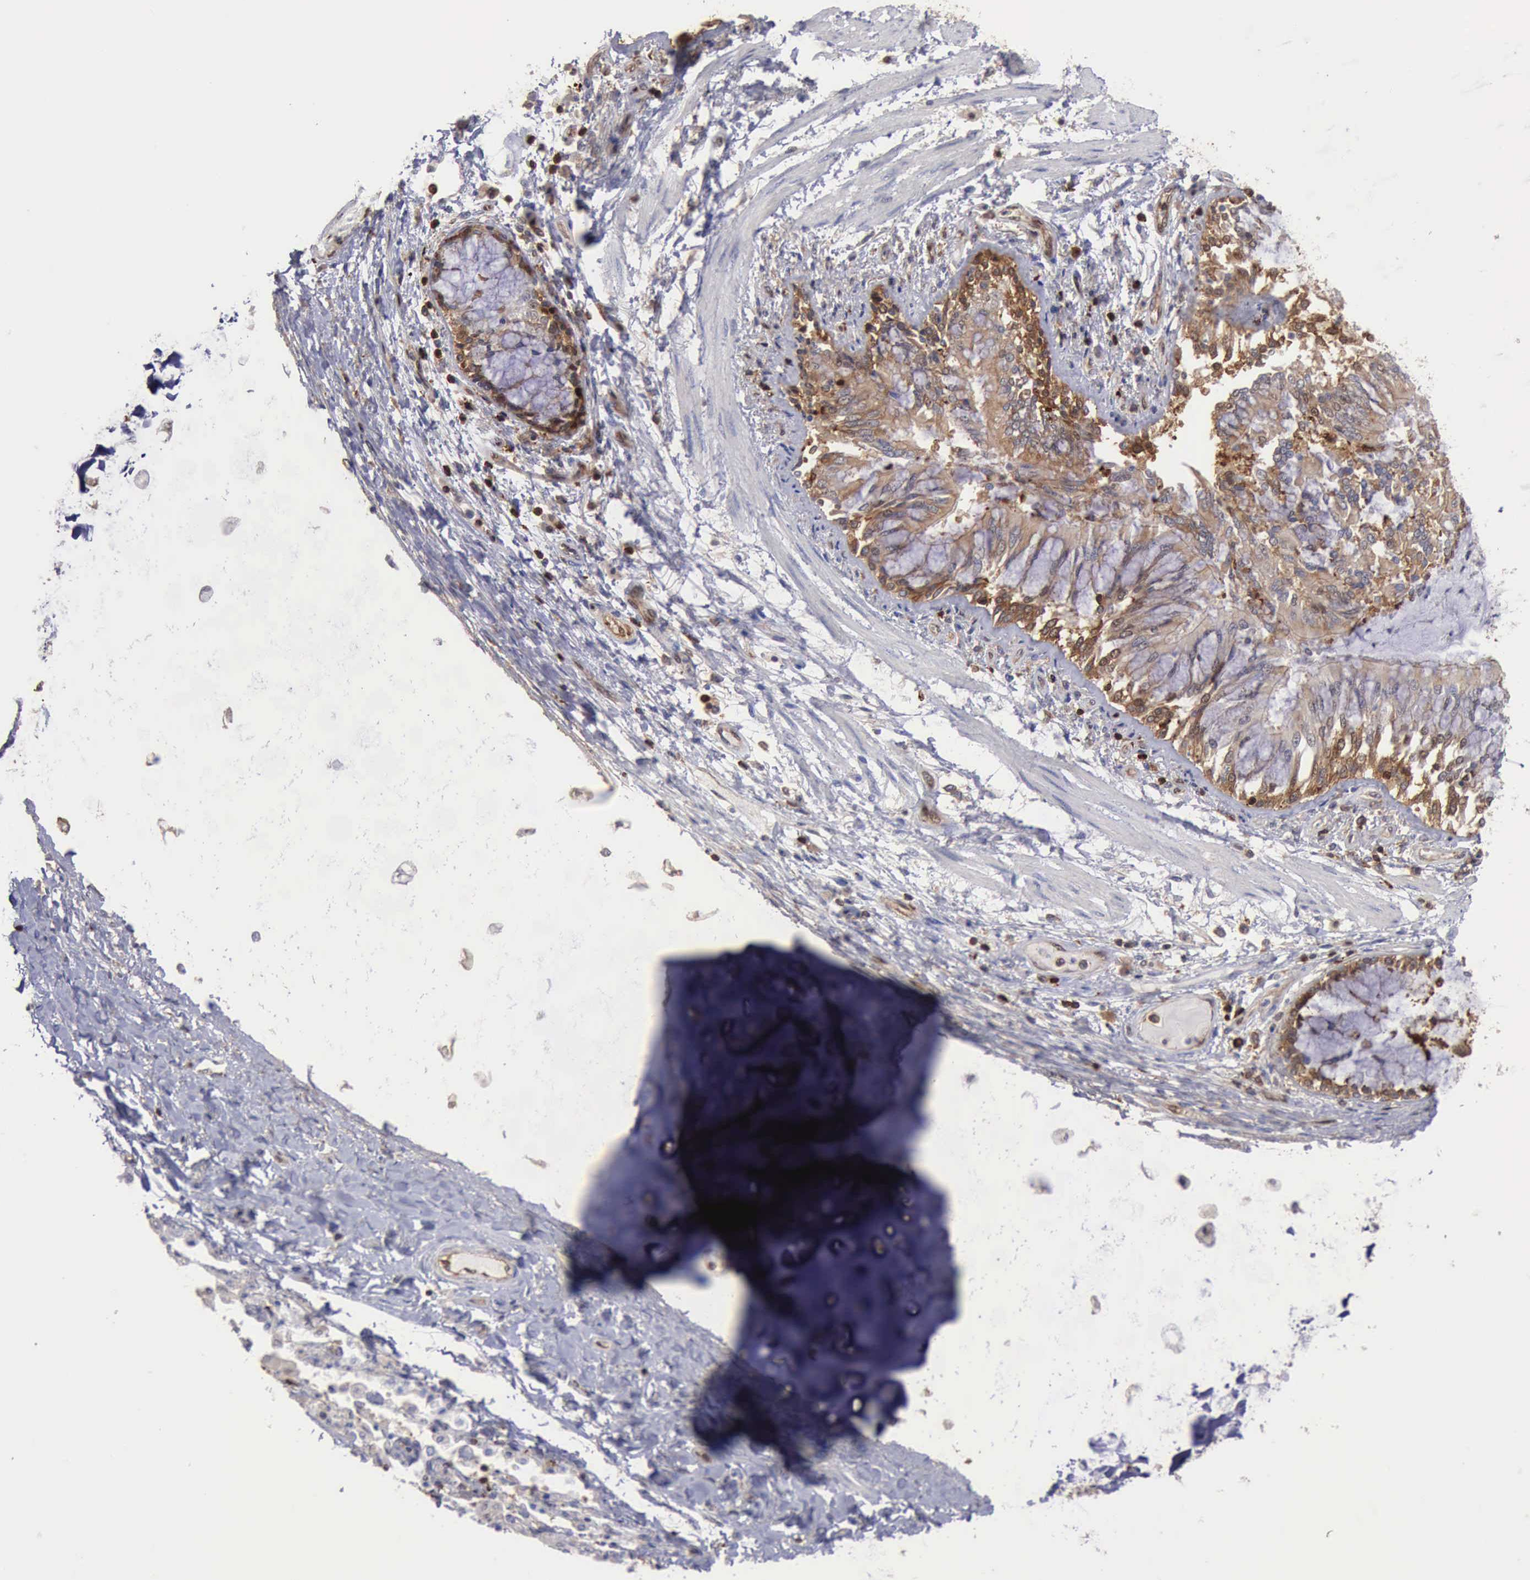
{"staining": {"intensity": "weak", "quantity": "<25%", "location": "cytoplasmic/membranous"}, "tissue": "adipose tissue", "cell_type": "Adipocytes", "image_type": "normal", "snomed": [{"axis": "morphology", "description": "Normal tissue, NOS"}, {"axis": "topography", "description": "Adipose tissue"}], "caption": "Immunohistochemistry of normal human adipose tissue reveals no expression in adipocytes.", "gene": "PDCD4", "patient": {"sex": "male", "age": 78}}